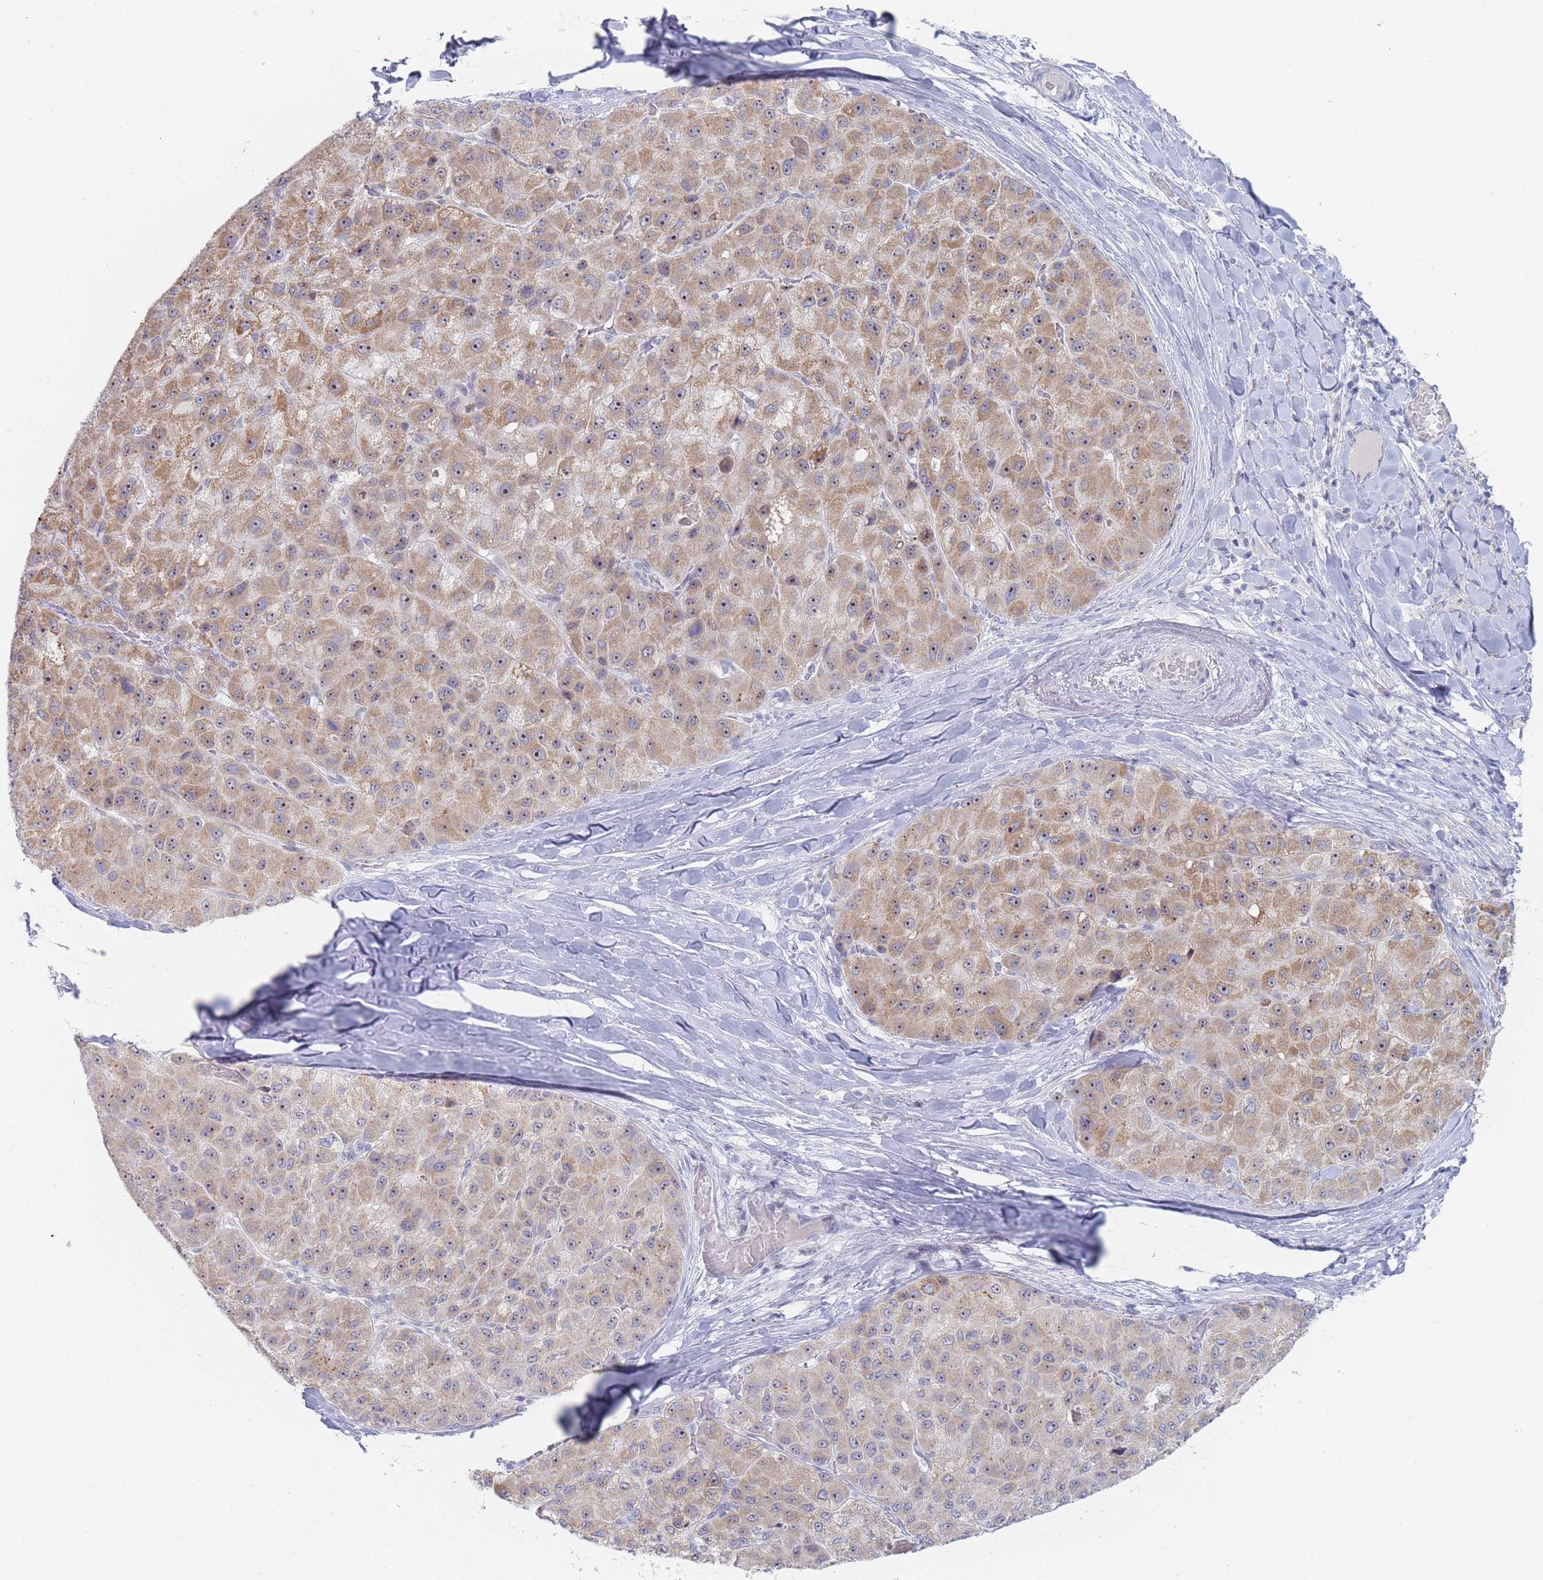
{"staining": {"intensity": "moderate", "quantity": "25%-75%", "location": "cytoplasmic/membranous,nuclear"}, "tissue": "liver cancer", "cell_type": "Tumor cells", "image_type": "cancer", "snomed": [{"axis": "morphology", "description": "Carcinoma, Hepatocellular, NOS"}, {"axis": "topography", "description": "Liver"}], "caption": "Protein expression by immunohistochemistry (IHC) exhibits moderate cytoplasmic/membranous and nuclear positivity in about 25%-75% of tumor cells in liver cancer. (Brightfield microscopy of DAB IHC at high magnification).", "gene": "RNF8", "patient": {"sex": "male", "age": 80}}